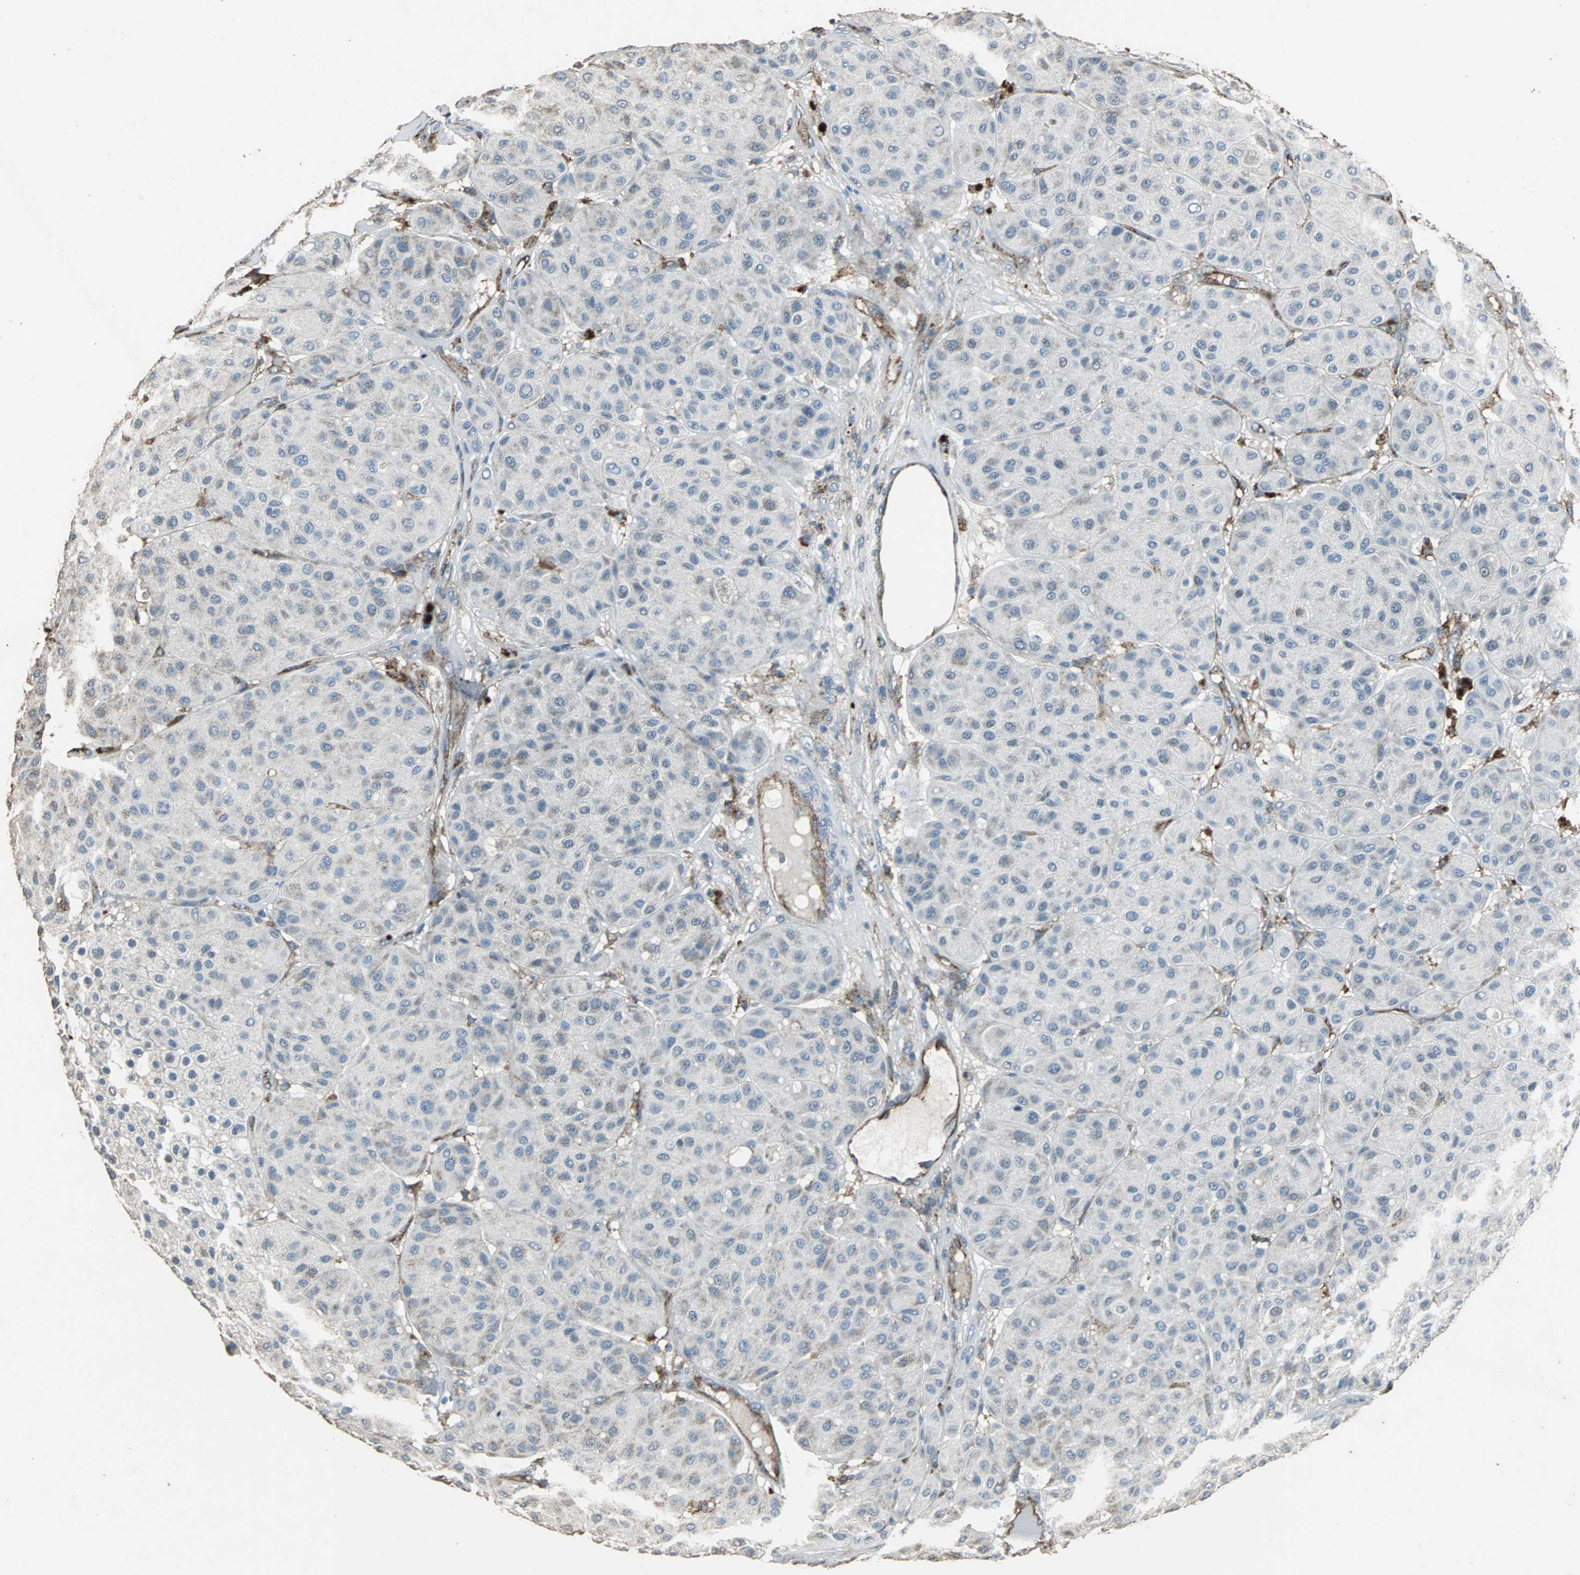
{"staining": {"intensity": "negative", "quantity": "none", "location": "none"}, "tissue": "melanoma", "cell_type": "Tumor cells", "image_type": "cancer", "snomed": [{"axis": "morphology", "description": "Normal tissue, NOS"}, {"axis": "morphology", "description": "Malignant melanoma, Metastatic site"}, {"axis": "topography", "description": "Skin"}], "caption": "This image is of malignant melanoma (metastatic site) stained with immunohistochemistry (IHC) to label a protein in brown with the nuclei are counter-stained blue. There is no expression in tumor cells. (Immunohistochemistry, brightfield microscopy, high magnification).", "gene": "F11R", "patient": {"sex": "male", "age": 41}}